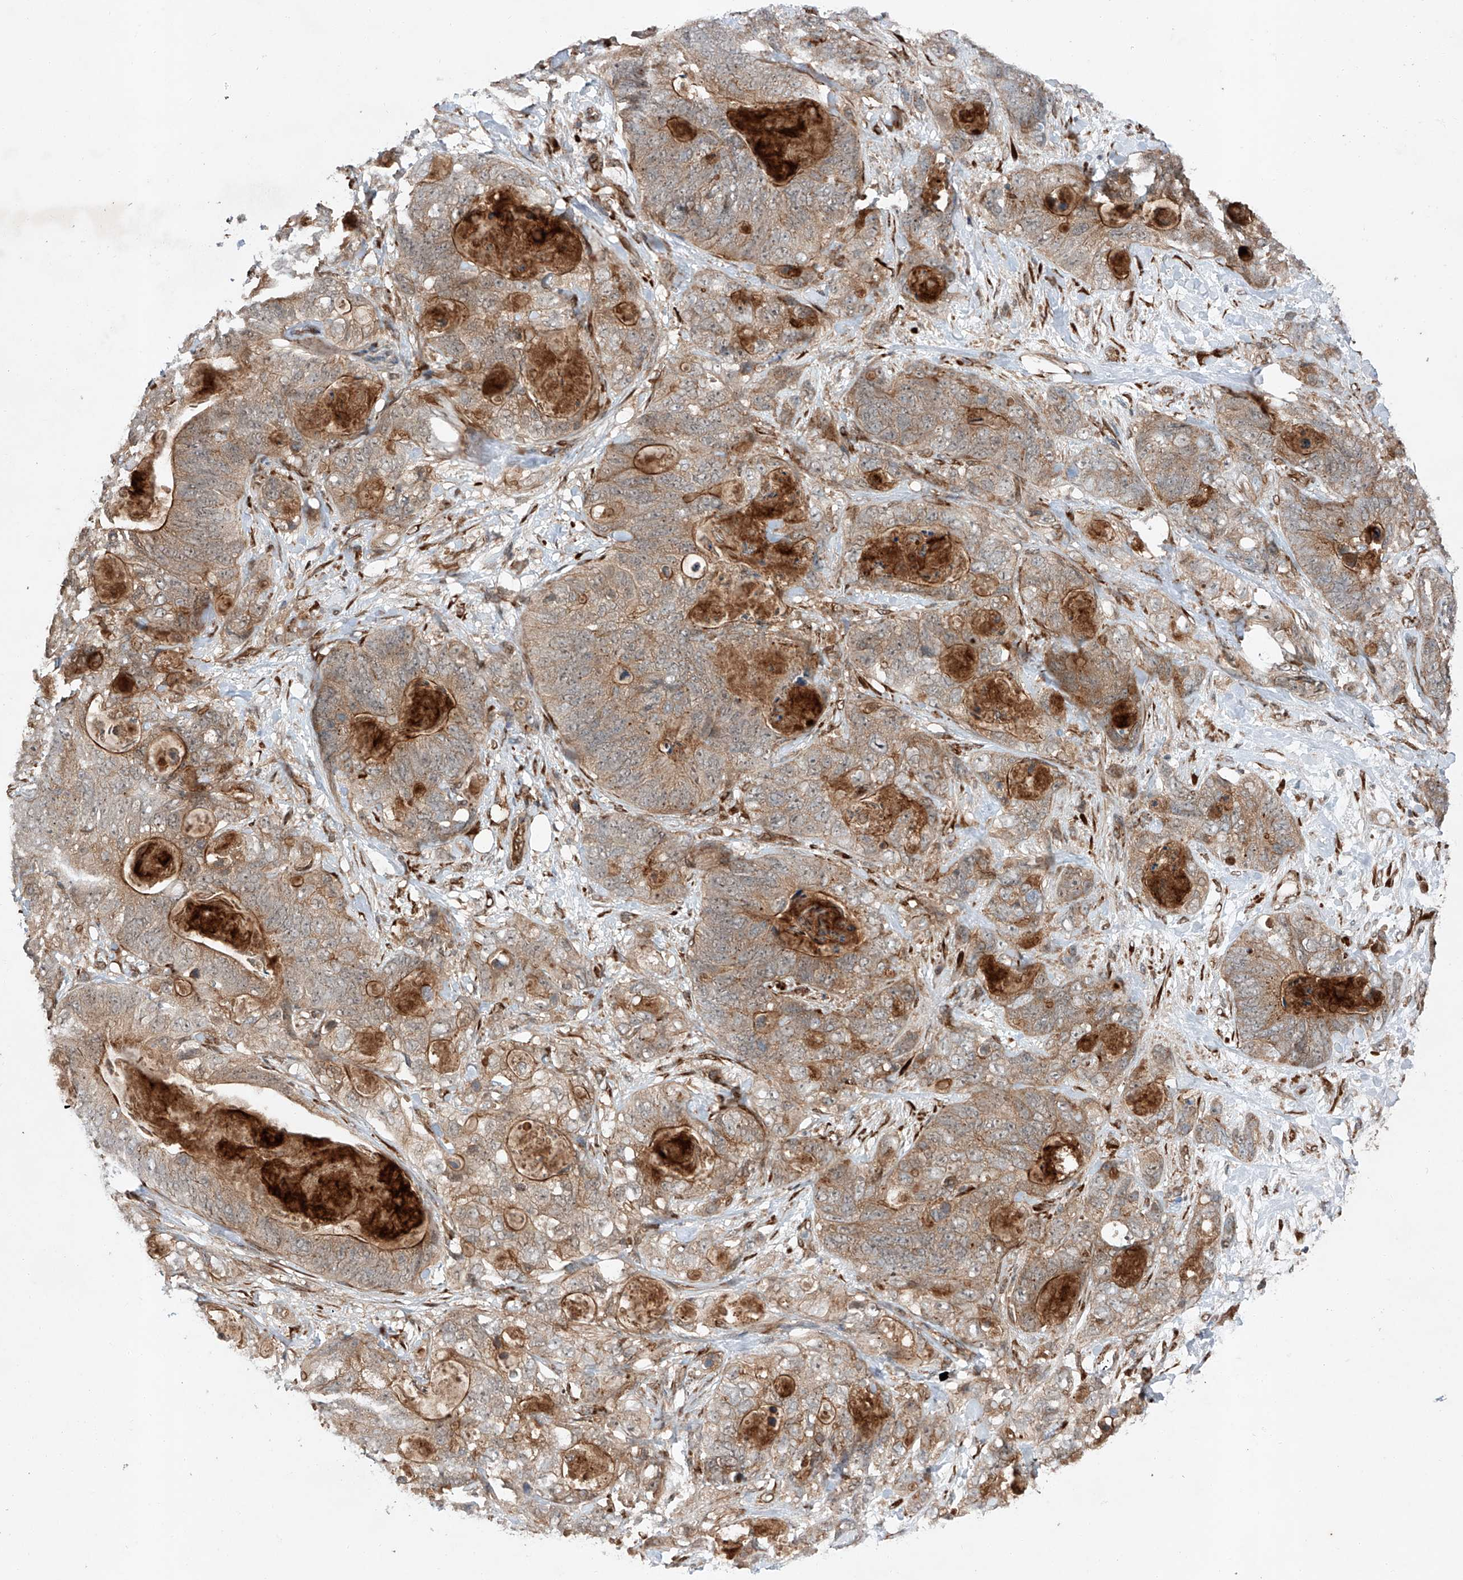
{"staining": {"intensity": "moderate", "quantity": "25%-75%", "location": "cytoplasmic/membranous"}, "tissue": "stomach cancer", "cell_type": "Tumor cells", "image_type": "cancer", "snomed": [{"axis": "morphology", "description": "Normal tissue, NOS"}, {"axis": "morphology", "description": "Adenocarcinoma, NOS"}, {"axis": "topography", "description": "Stomach"}], "caption": "Stomach cancer (adenocarcinoma) stained with a protein marker shows moderate staining in tumor cells.", "gene": "ZFP28", "patient": {"sex": "female", "age": 89}}